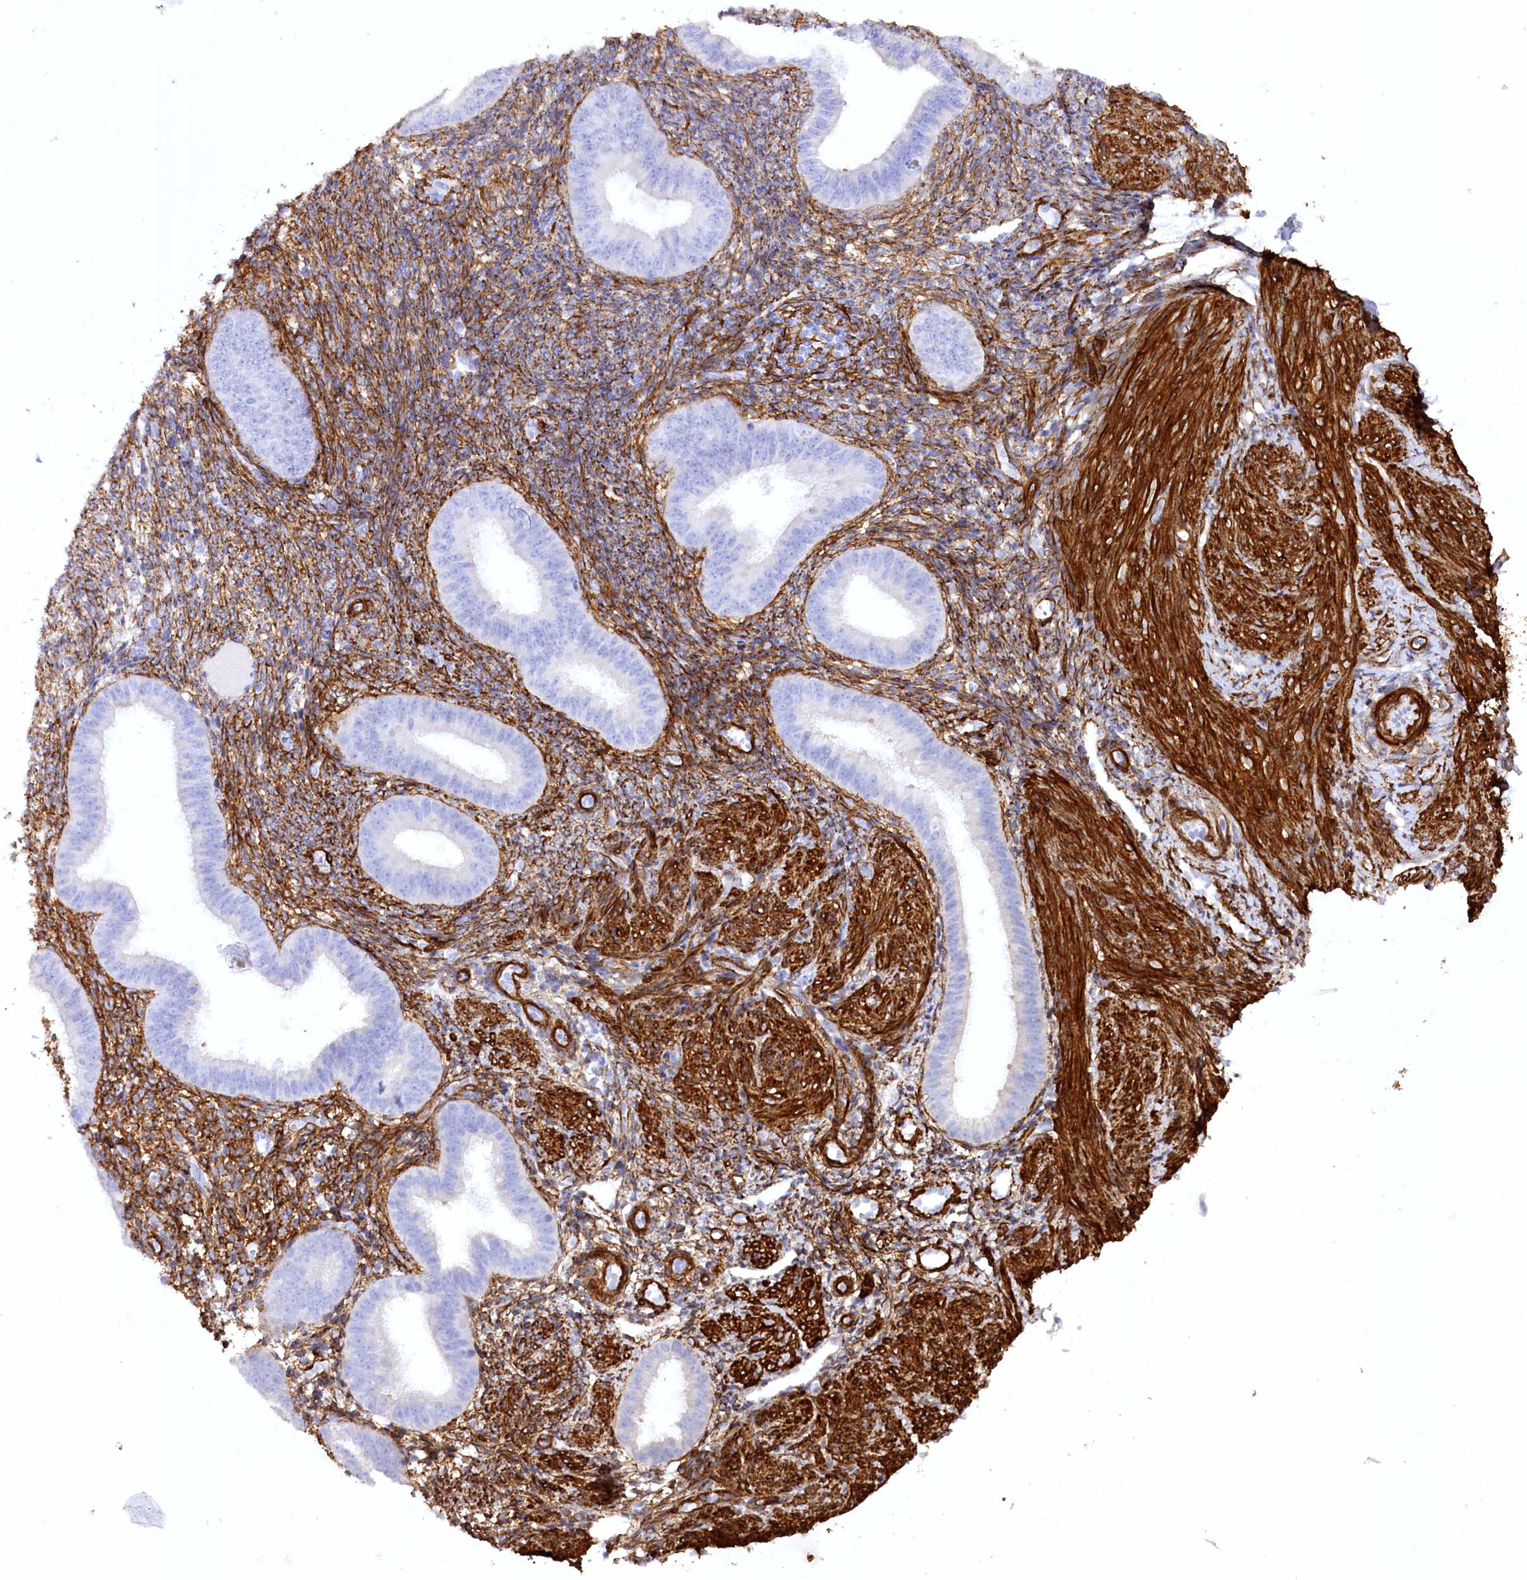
{"staining": {"intensity": "moderate", "quantity": "25%-75%", "location": "cytoplasmic/membranous"}, "tissue": "endometrium", "cell_type": "Cells in endometrial stroma", "image_type": "normal", "snomed": [{"axis": "morphology", "description": "Normal tissue, NOS"}, {"axis": "topography", "description": "Uterus"}, {"axis": "topography", "description": "Endometrium"}], "caption": "Protein staining of normal endometrium displays moderate cytoplasmic/membranous expression in approximately 25%-75% of cells in endometrial stroma.", "gene": "SYNPO2", "patient": {"sex": "female", "age": 48}}